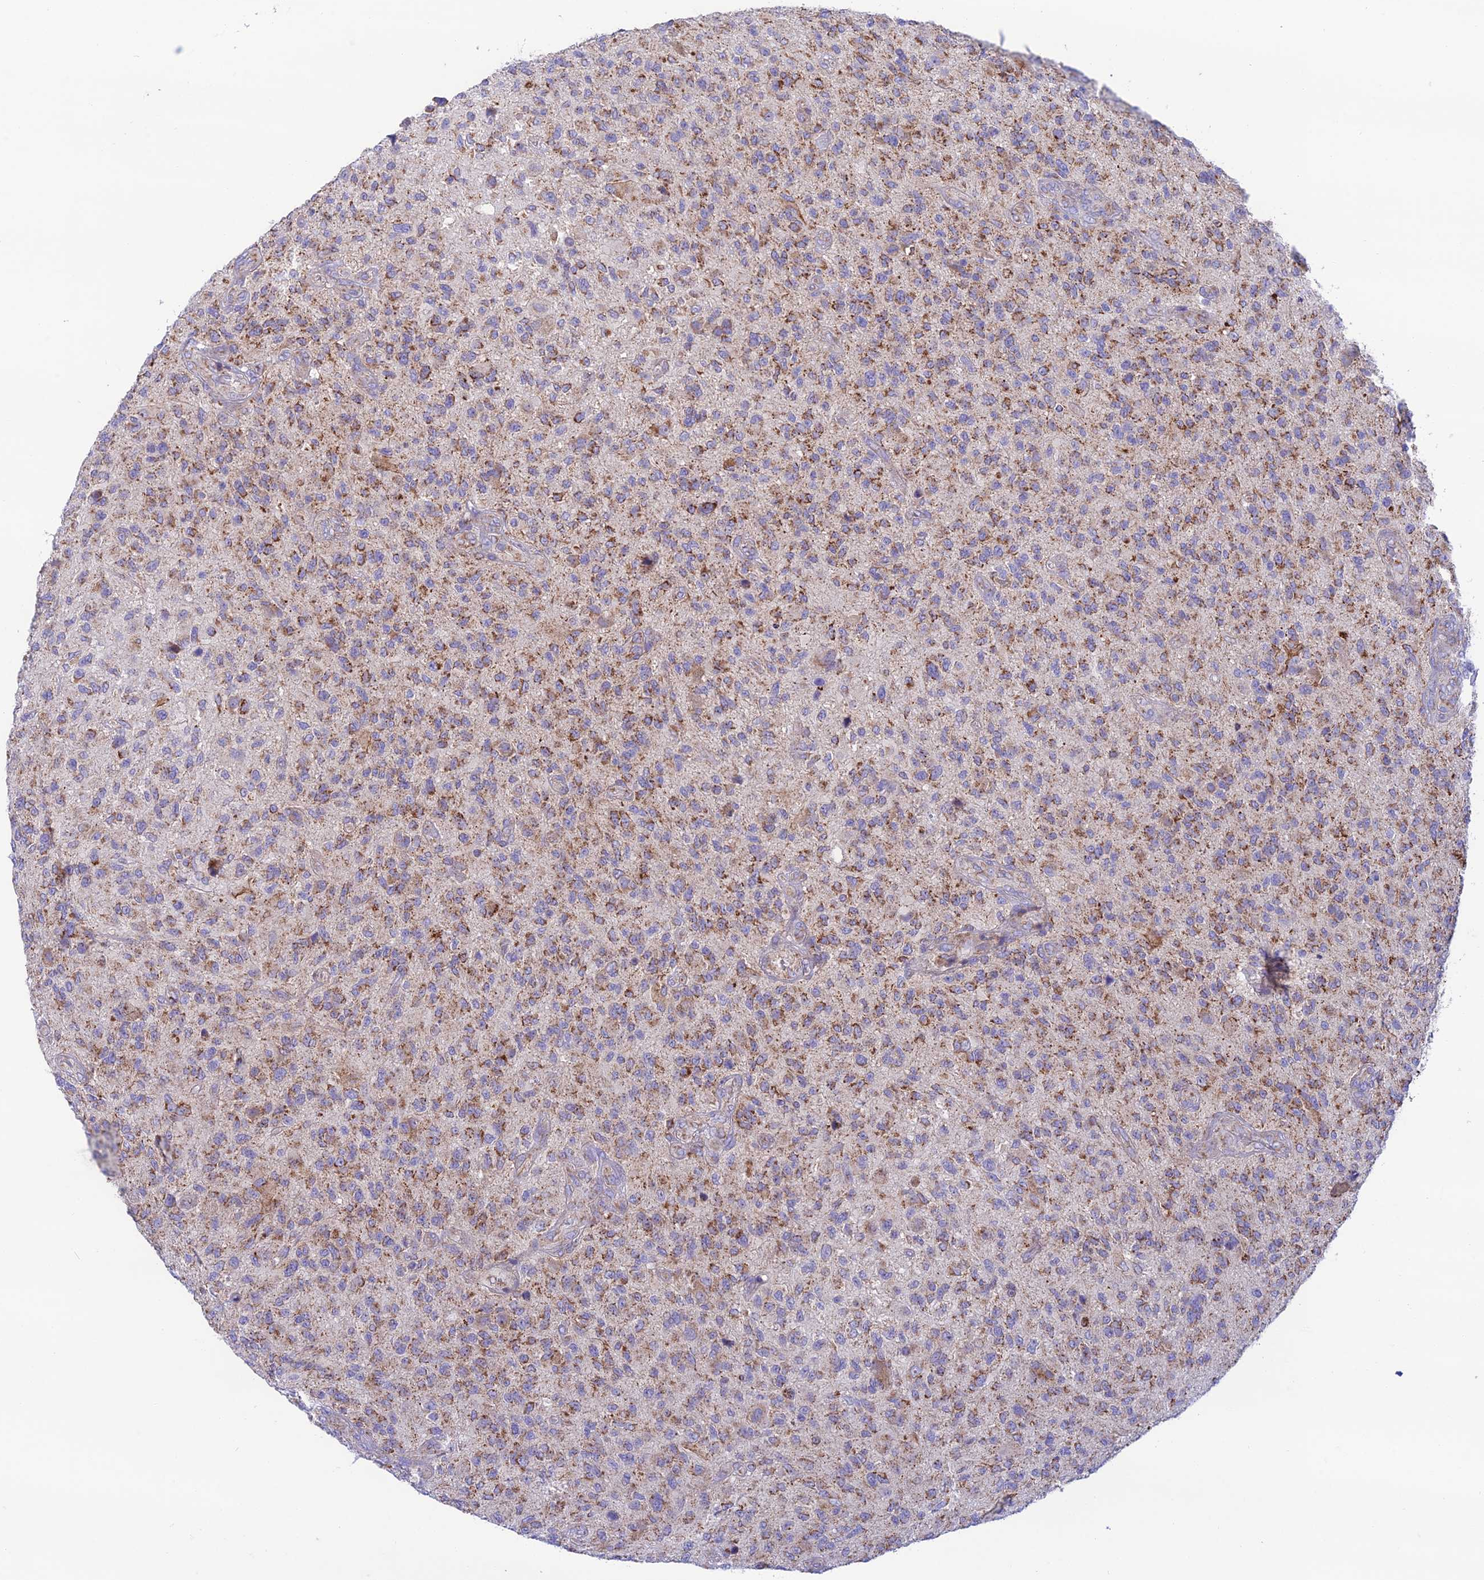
{"staining": {"intensity": "moderate", "quantity": "25%-75%", "location": "cytoplasmic/membranous"}, "tissue": "glioma", "cell_type": "Tumor cells", "image_type": "cancer", "snomed": [{"axis": "morphology", "description": "Glioma, malignant, High grade"}, {"axis": "topography", "description": "Brain"}], "caption": "High-power microscopy captured an immunohistochemistry (IHC) photomicrograph of high-grade glioma (malignant), revealing moderate cytoplasmic/membranous staining in approximately 25%-75% of tumor cells.", "gene": "HSDL2", "patient": {"sex": "male", "age": 47}}